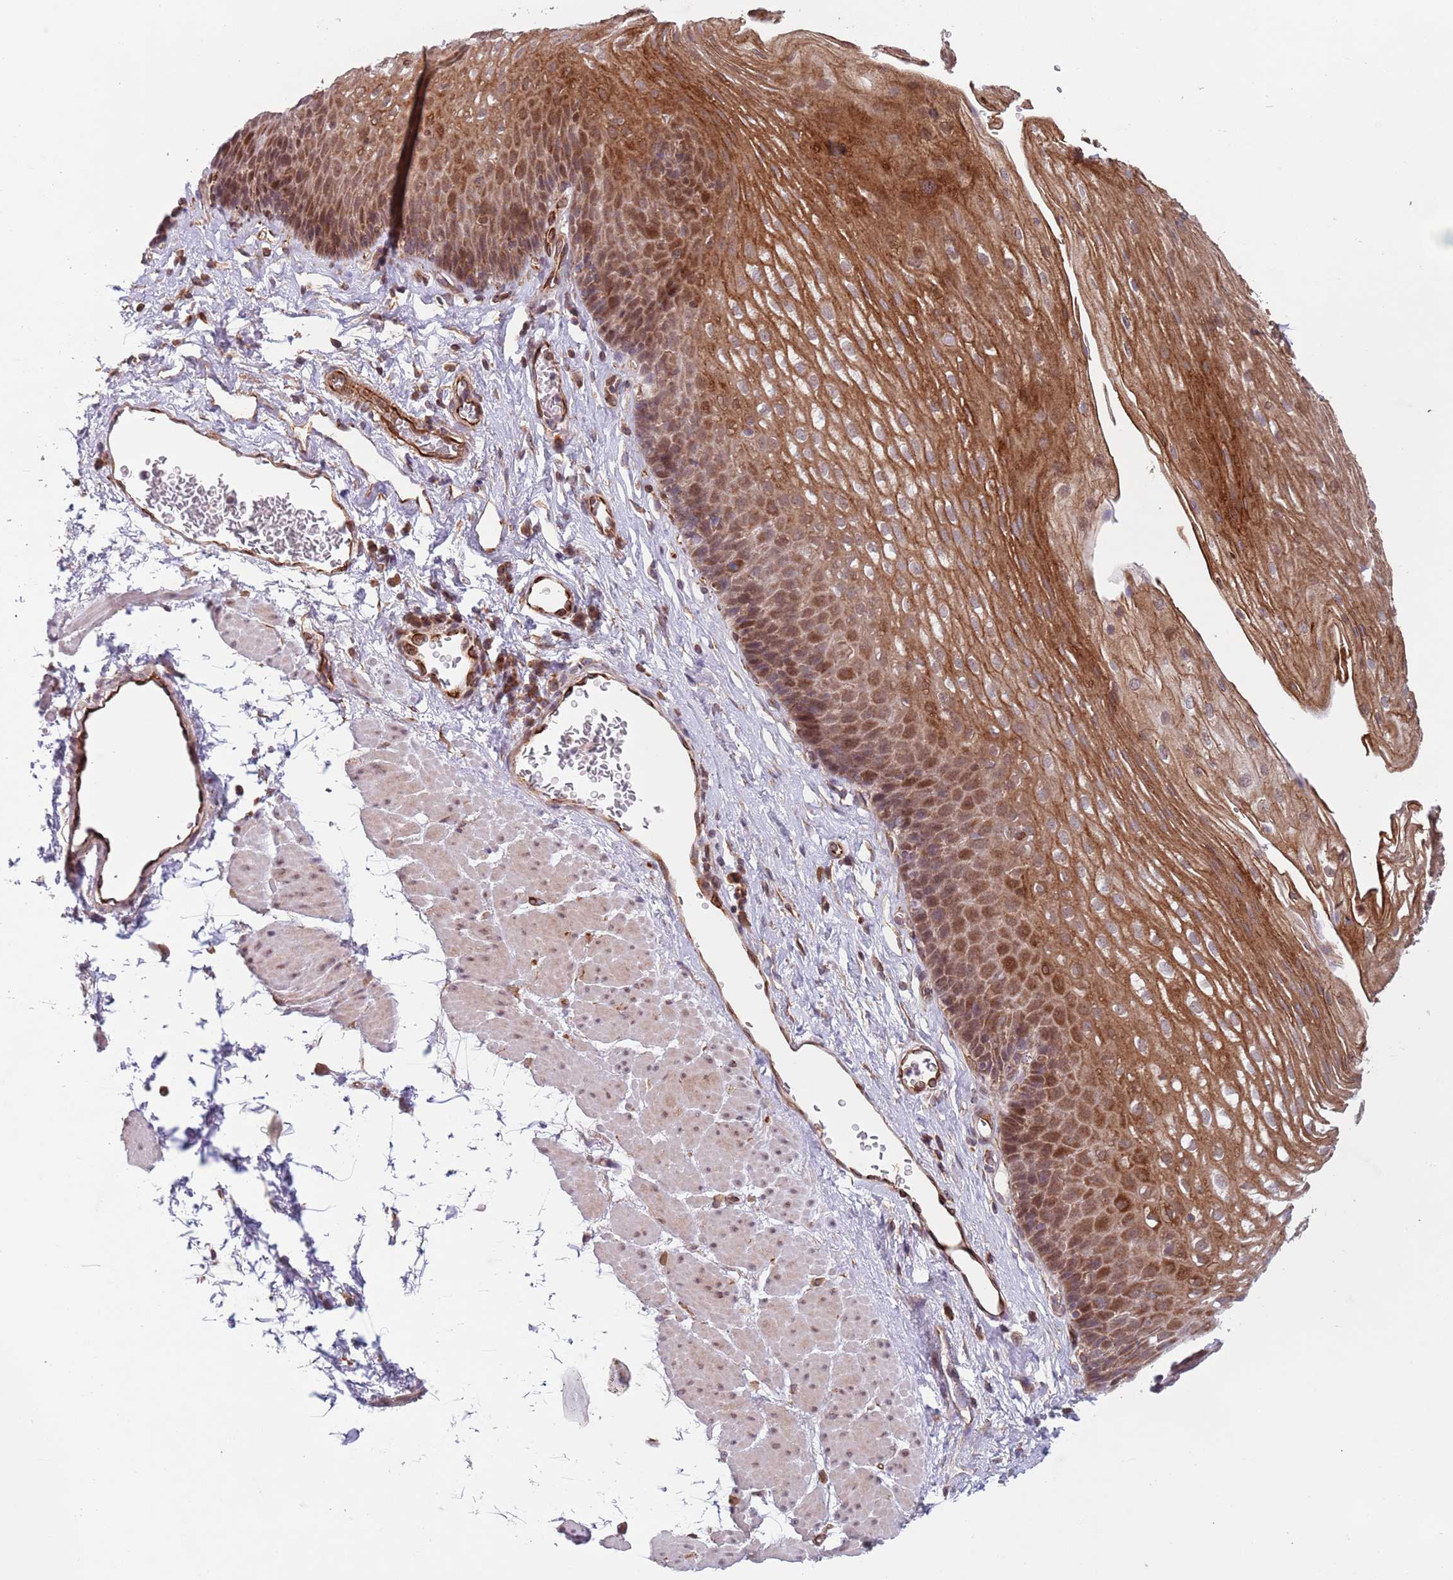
{"staining": {"intensity": "moderate", "quantity": ">75%", "location": "cytoplasmic/membranous,nuclear"}, "tissue": "esophagus", "cell_type": "Squamous epithelial cells", "image_type": "normal", "snomed": [{"axis": "morphology", "description": "Normal tissue, NOS"}, {"axis": "topography", "description": "Esophagus"}], "caption": "Benign esophagus shows moderate cytoplasmic/membranous,nuclear expression in about >75% of squamous epithelial cells (Brightfield microscopy of DAB IHC at high magnification)..", "gene": "CHD9", "patient": {"sex": "female", "age": 66}}